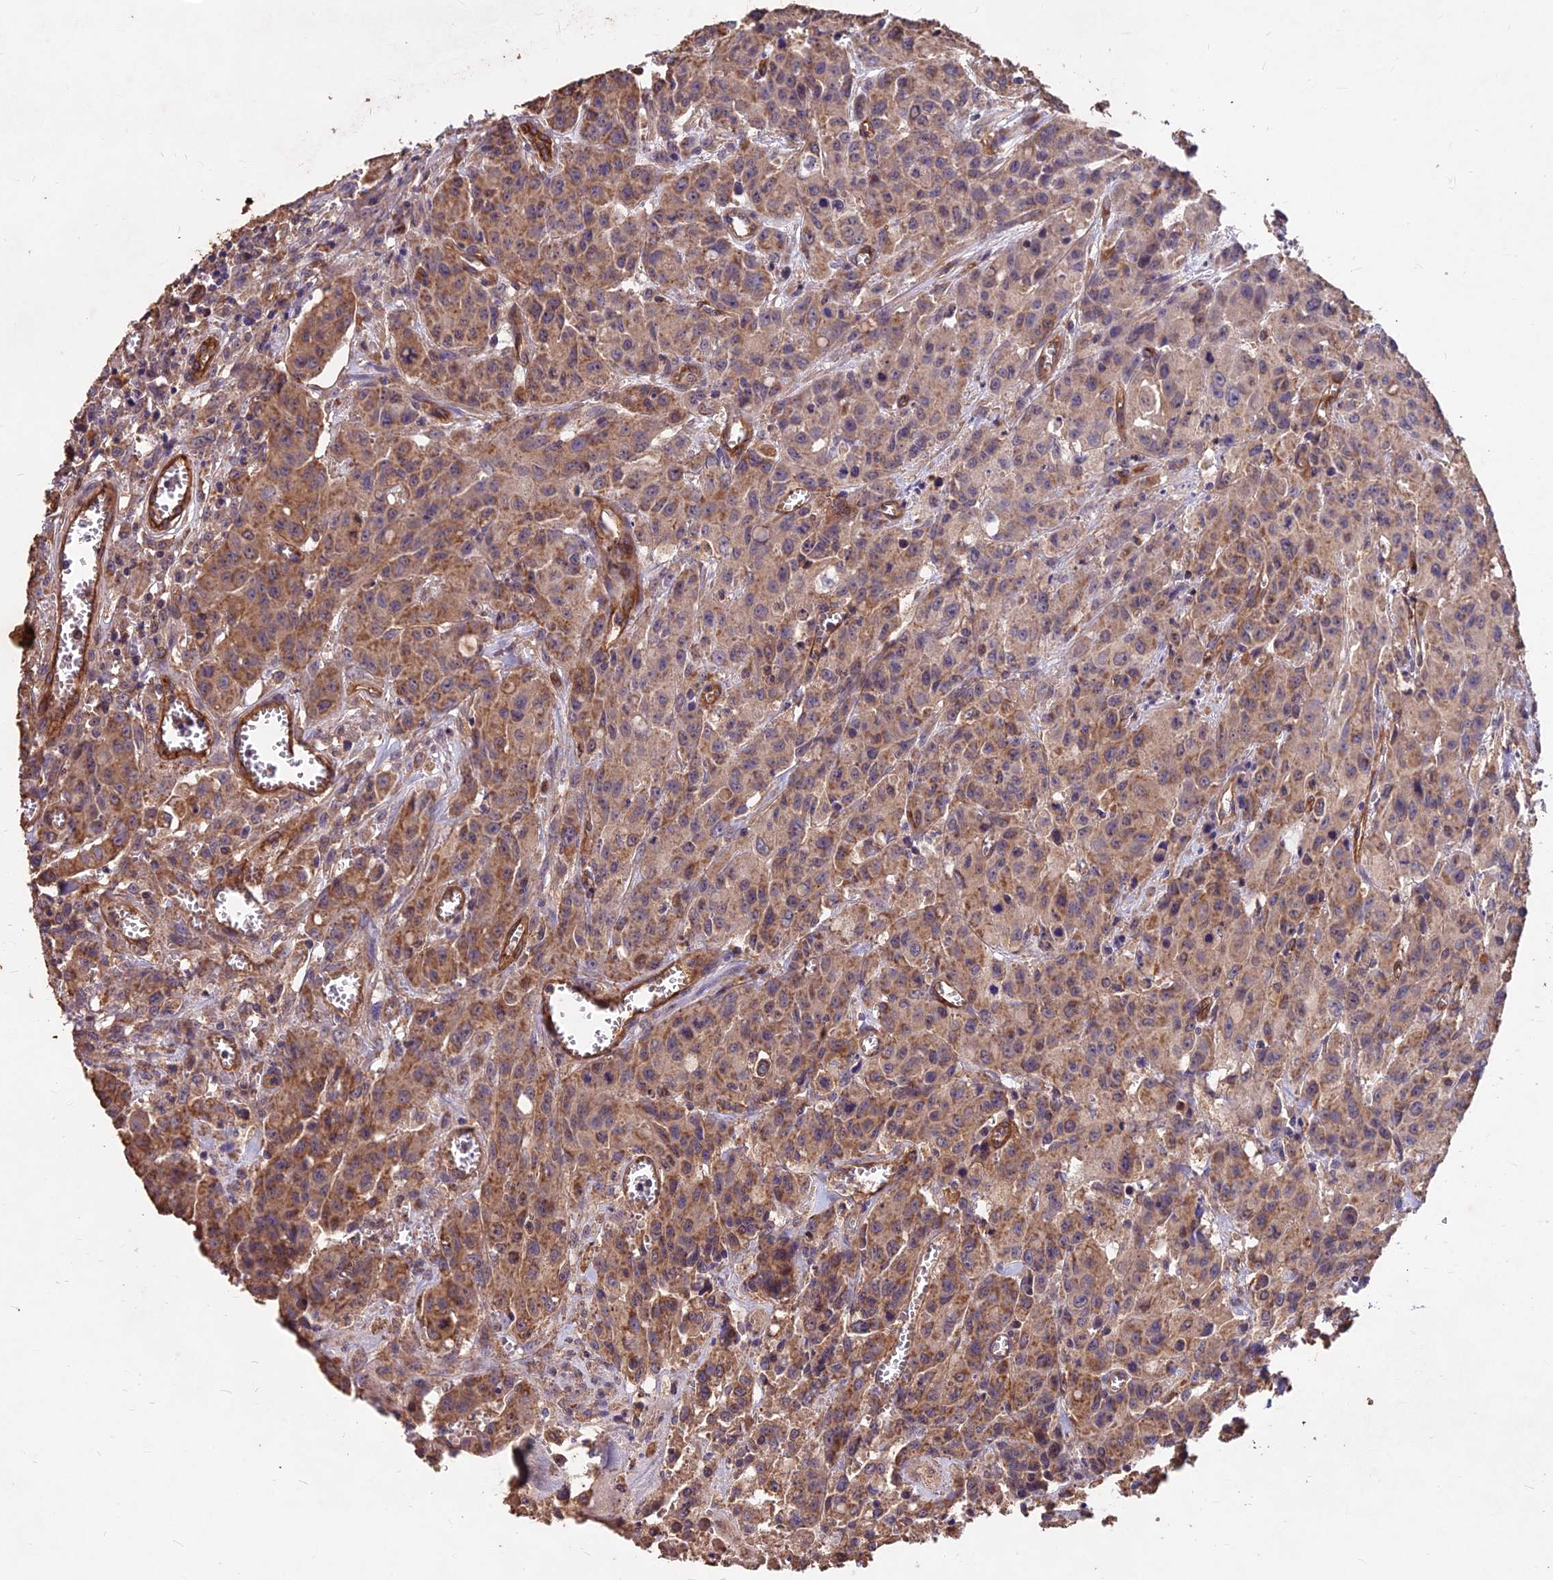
{"staining": {"intensity": "moderate", "quantity": ">75%", "location": "cytoplasmic/membranous"}, "tissue": "colorectal cancer", "cell_type": "Tumor cells", "image_type": "cancer", "snomed": [{"axis": "morphology", "description": "Adenocarcinoma, NOS"}, {"axis": "topography", "description": "Colon"}], "caption": "This photomicrograph exhibits immunohistochemistry staining of human colorectal cancer, with medium moderate cytoplasmic/membranous staining in approximately >75% of tumor cells.", "gene": "CEMIP2", "patient": {"sex": "male", "age": 62}}